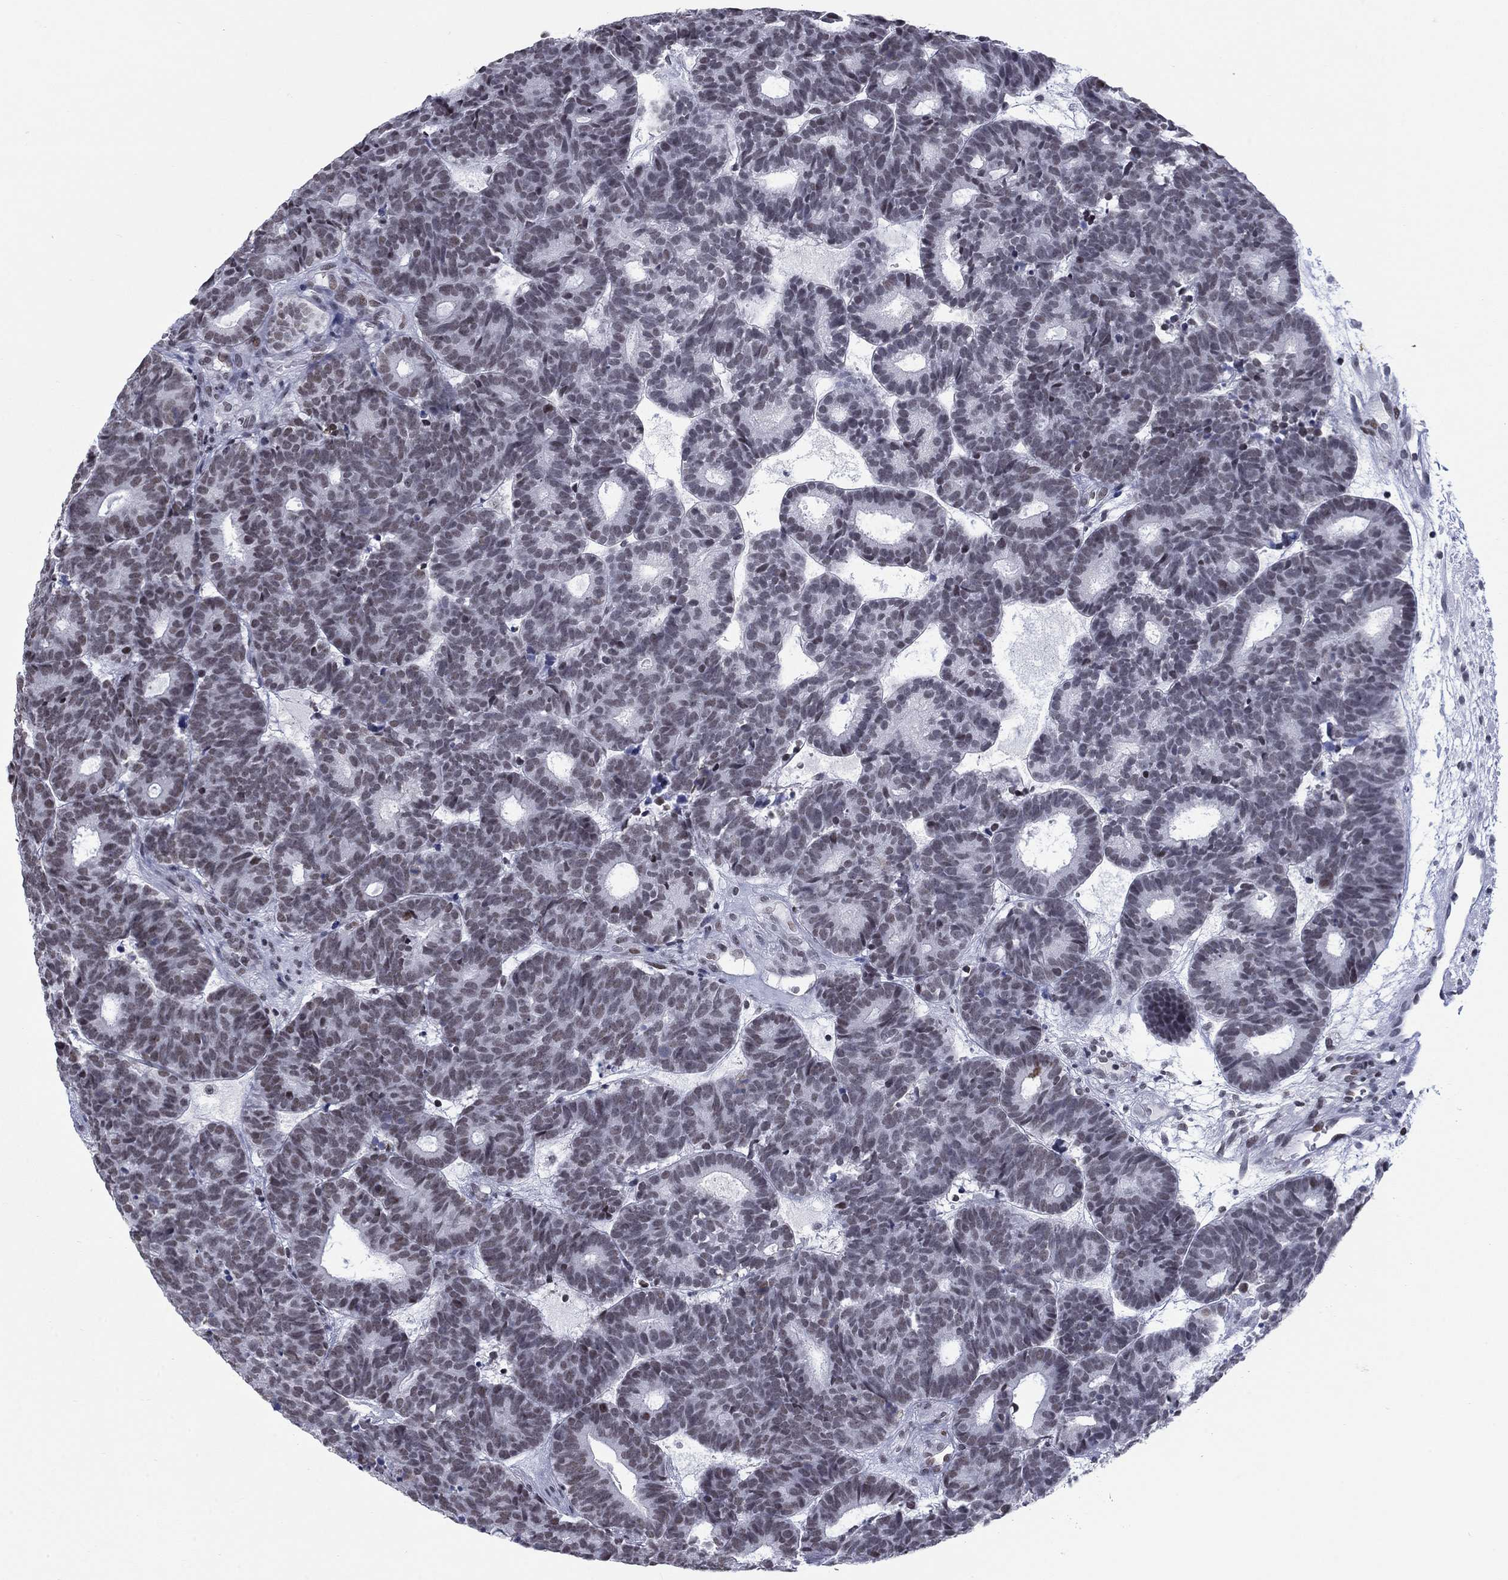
{"staining": {"intensity": "weak", "quantity": "<25%", "location": "nuclear"}, "tissue": "head and neck cancer", "cell_type": "Tumor cells", "image_type": "cancer", "snomed": [{"axis": "morphology", "description": "Adenocarcinoma, NOS"}, {"axis": "topography", "description": "Head-Neck"}], "caption": "High magnification brightfield microscopy of adenocarcinoma (head and neck) stained with DAB (brown) and counterstained with hematoxylin (blue): tumor cells show no significant expression.", "gene": "NPAS3", "patient": {"sex": "female", "age": 81}}